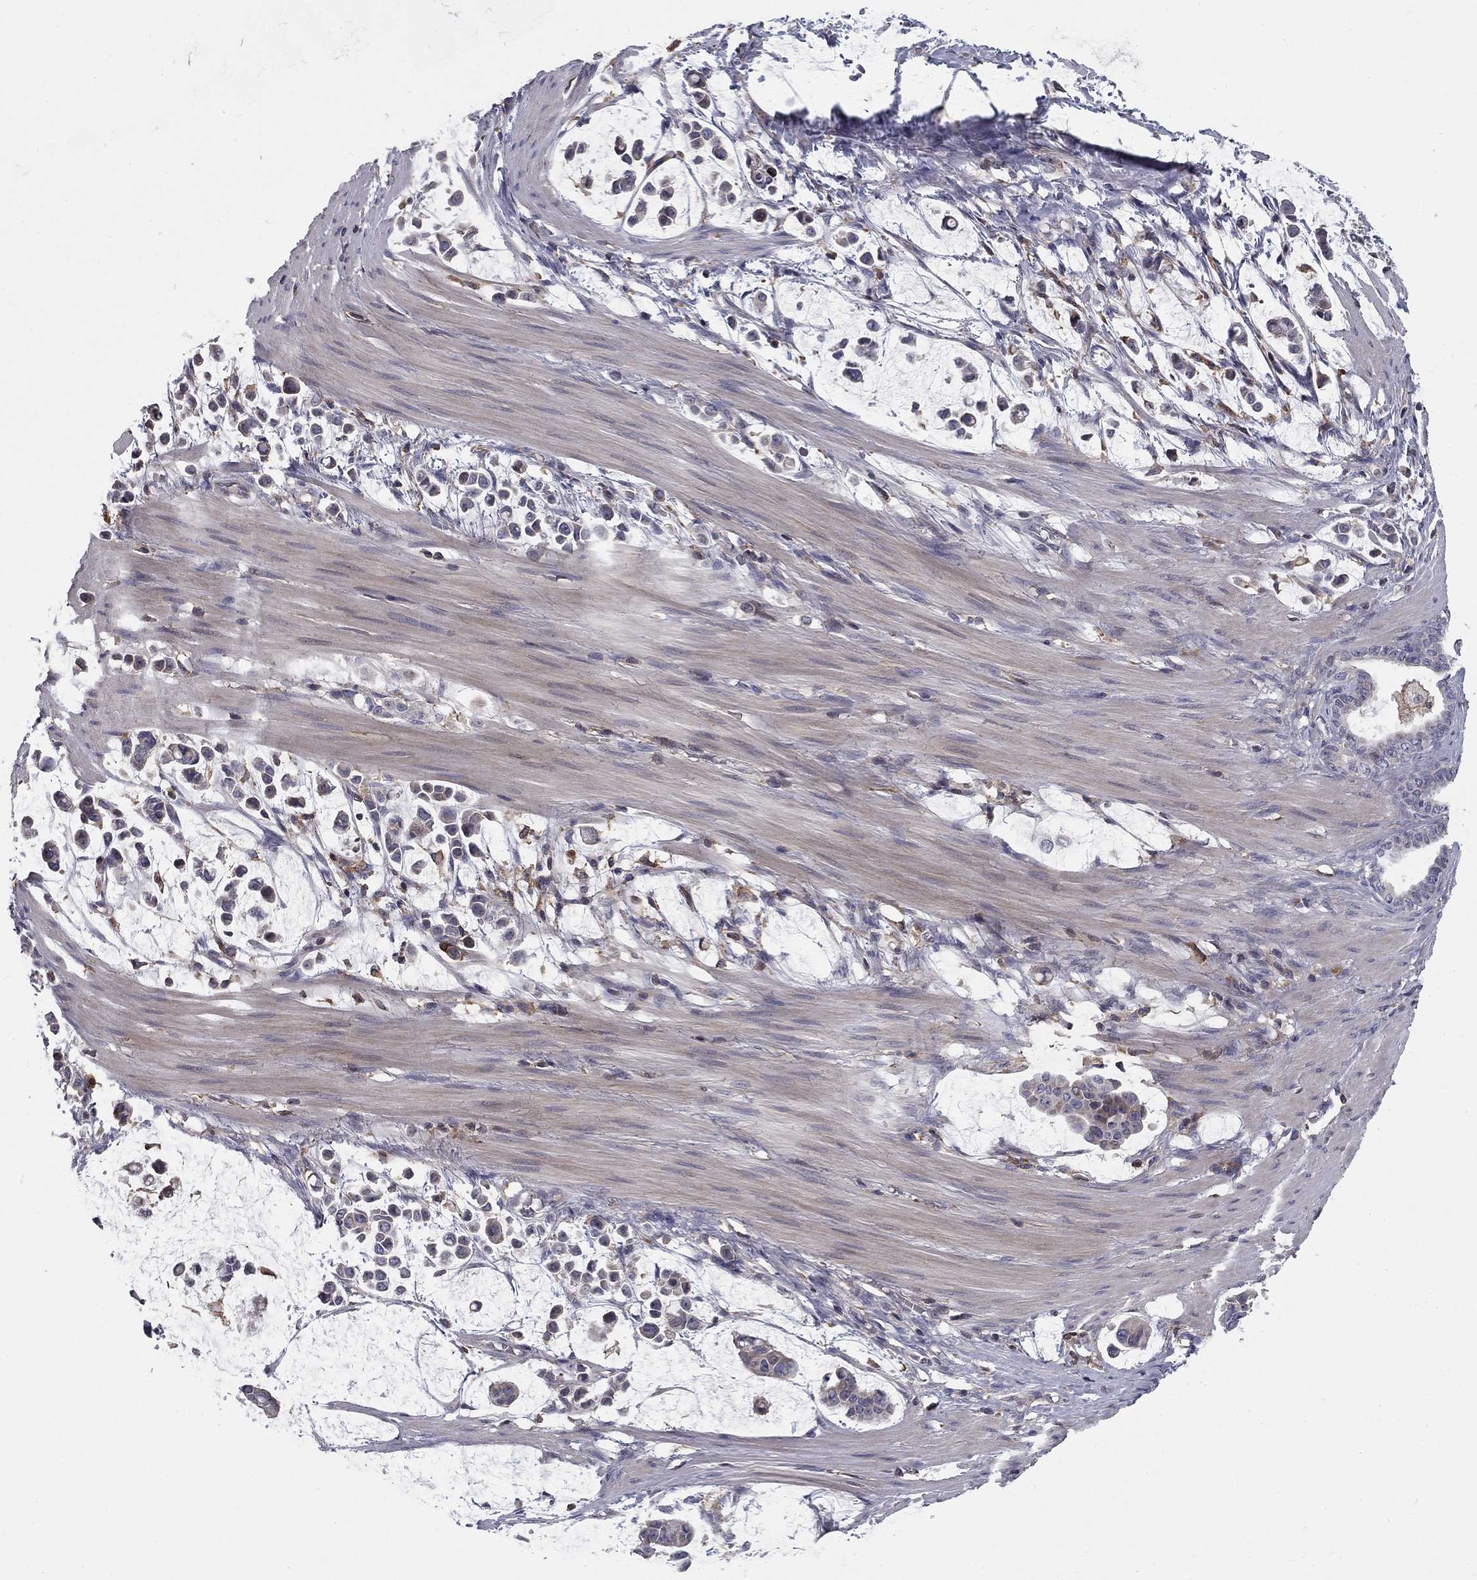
{"staining": {"intensity": "negative", "quantity": "none", "location": "none"}, "tissue": "stomach cancer", "cell_type": "Tumor cells", "image_type": "cancer", "snomed": [{"axis": "morphology", "description": "Adenocarcinoma, NOS"}, {"axis": "topography", "description": "Stomach"}], "caption": "Immunohistochemical staining of human stomach cancer shows no significant expression in tumor cells. (Brightfield microscopy of DAB immunohistochemistry at high magnification).", "gene": "PLCB2", "patient": {"sex": "male", "age": 82}}